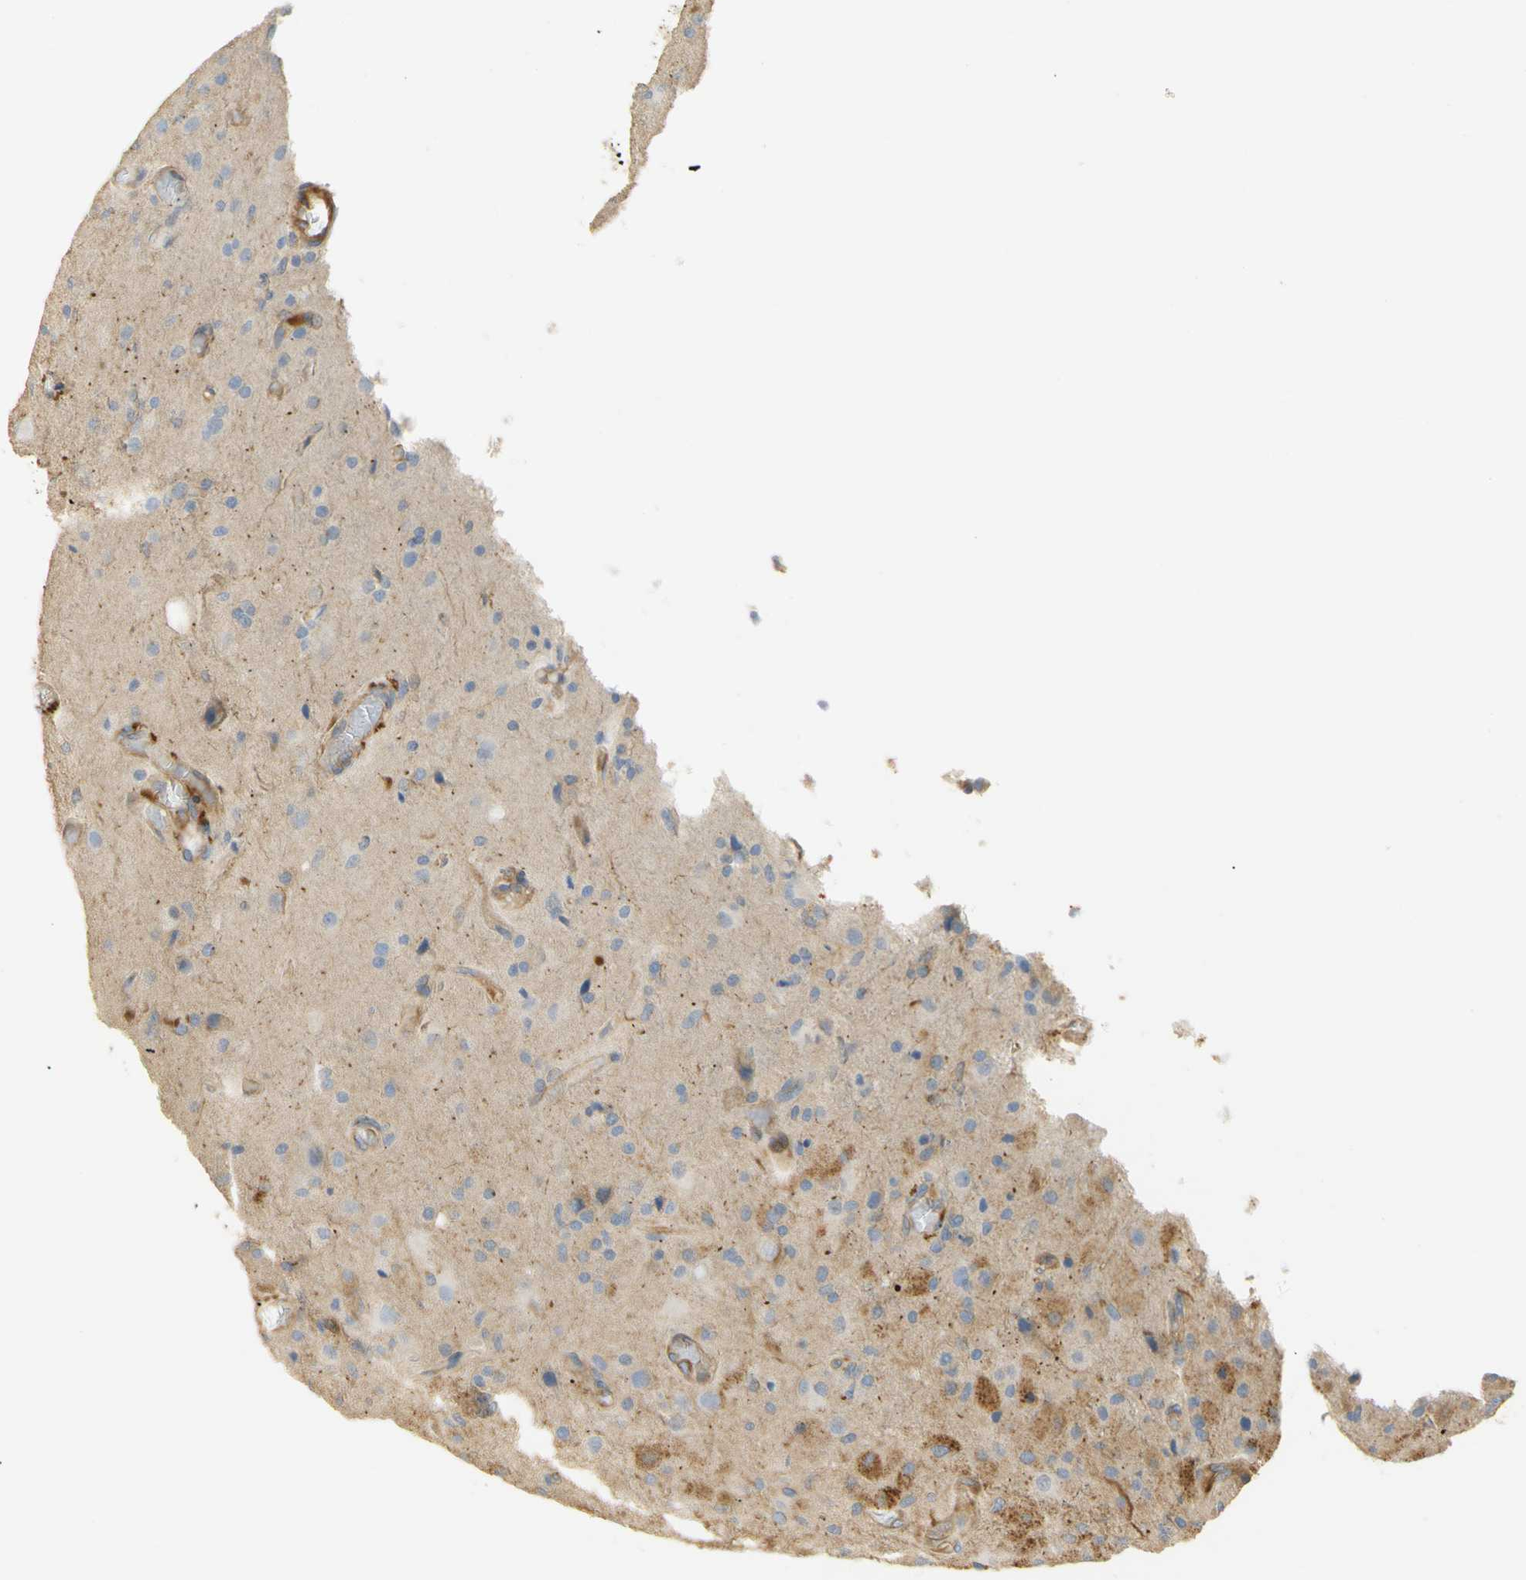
{"staining": {"intensity": "moderate", "quantity": "<25%", "location": "cytoplasmic/membranous"}, "tissue": "glioma", "cell_type": "Tumor cells", "image_type": "cancer", "snomed": [{"axis": "morphology", "description": "Normal tissue, NOS"}, {"axis": "morphology", "description": "Glioma, malignant, High grade"}, {"axis": "topography", "description": "Cerebral cortex"}], "caption": "Glioma stained for a protein reveals moderate cytoplasmic/membranous positivity in tumor cells.", "gene": "KCNE4", "patient": {"sex": "male", "age": 77}}